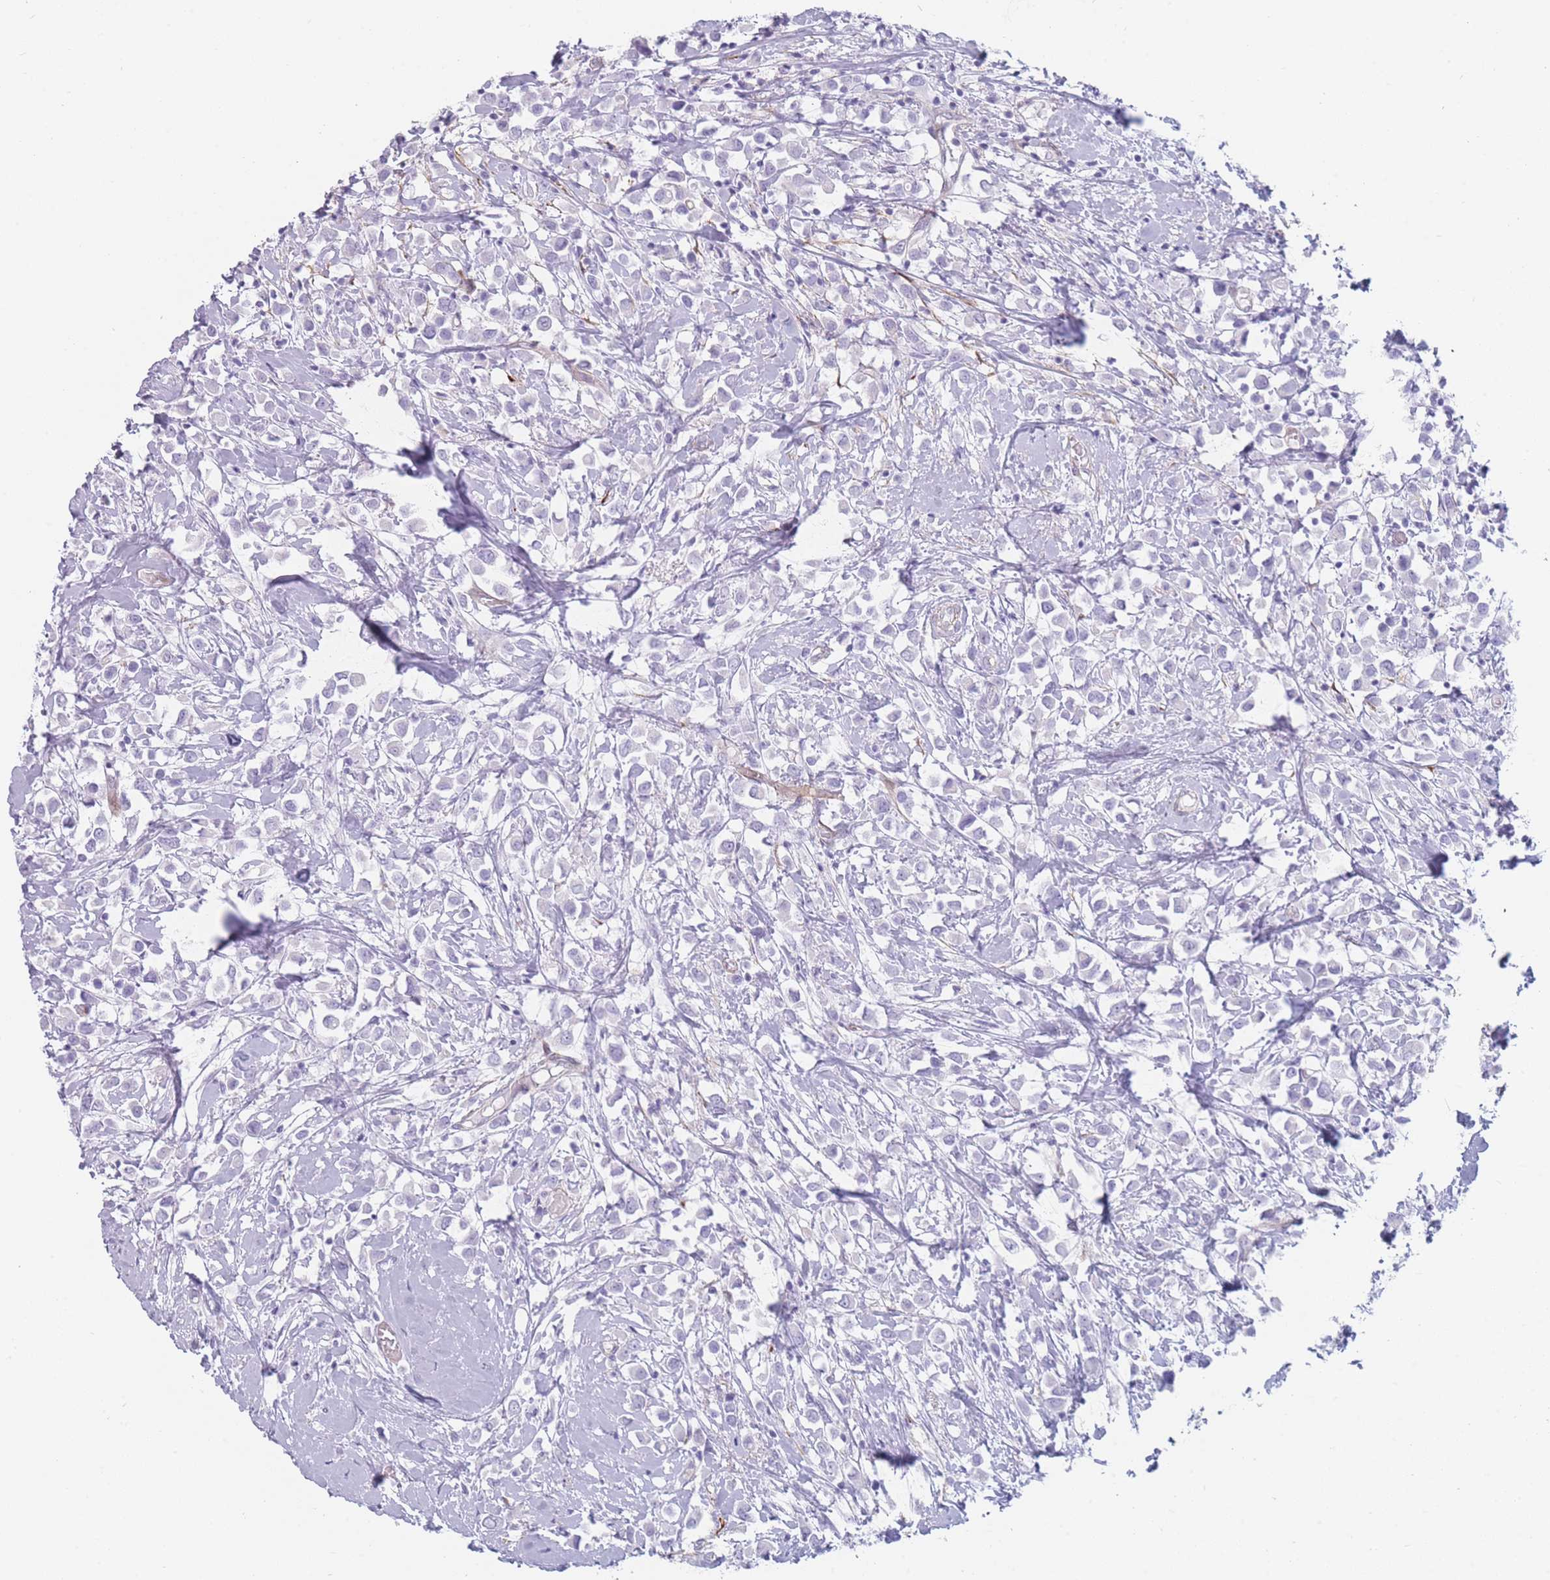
{"staining": {"intensity": "negative", "quantity": "none", "location": "none"}, "tissue": "breast cancer", "cell_type": "Tumor cells", "image_type": "cancer", "snomed": [{"axis": "morphology", "description": "Duct carcinoma"}, {"axis": "topography", "description": "Breast"}], "caption": "A micrograph of human breast cancer is negative for staining in tumor cells. (Immunohistochemistry, brightfield microscopy, high magnification).", "gene": "IFNA6", "patient": {"sex": "female", "age": 61}}